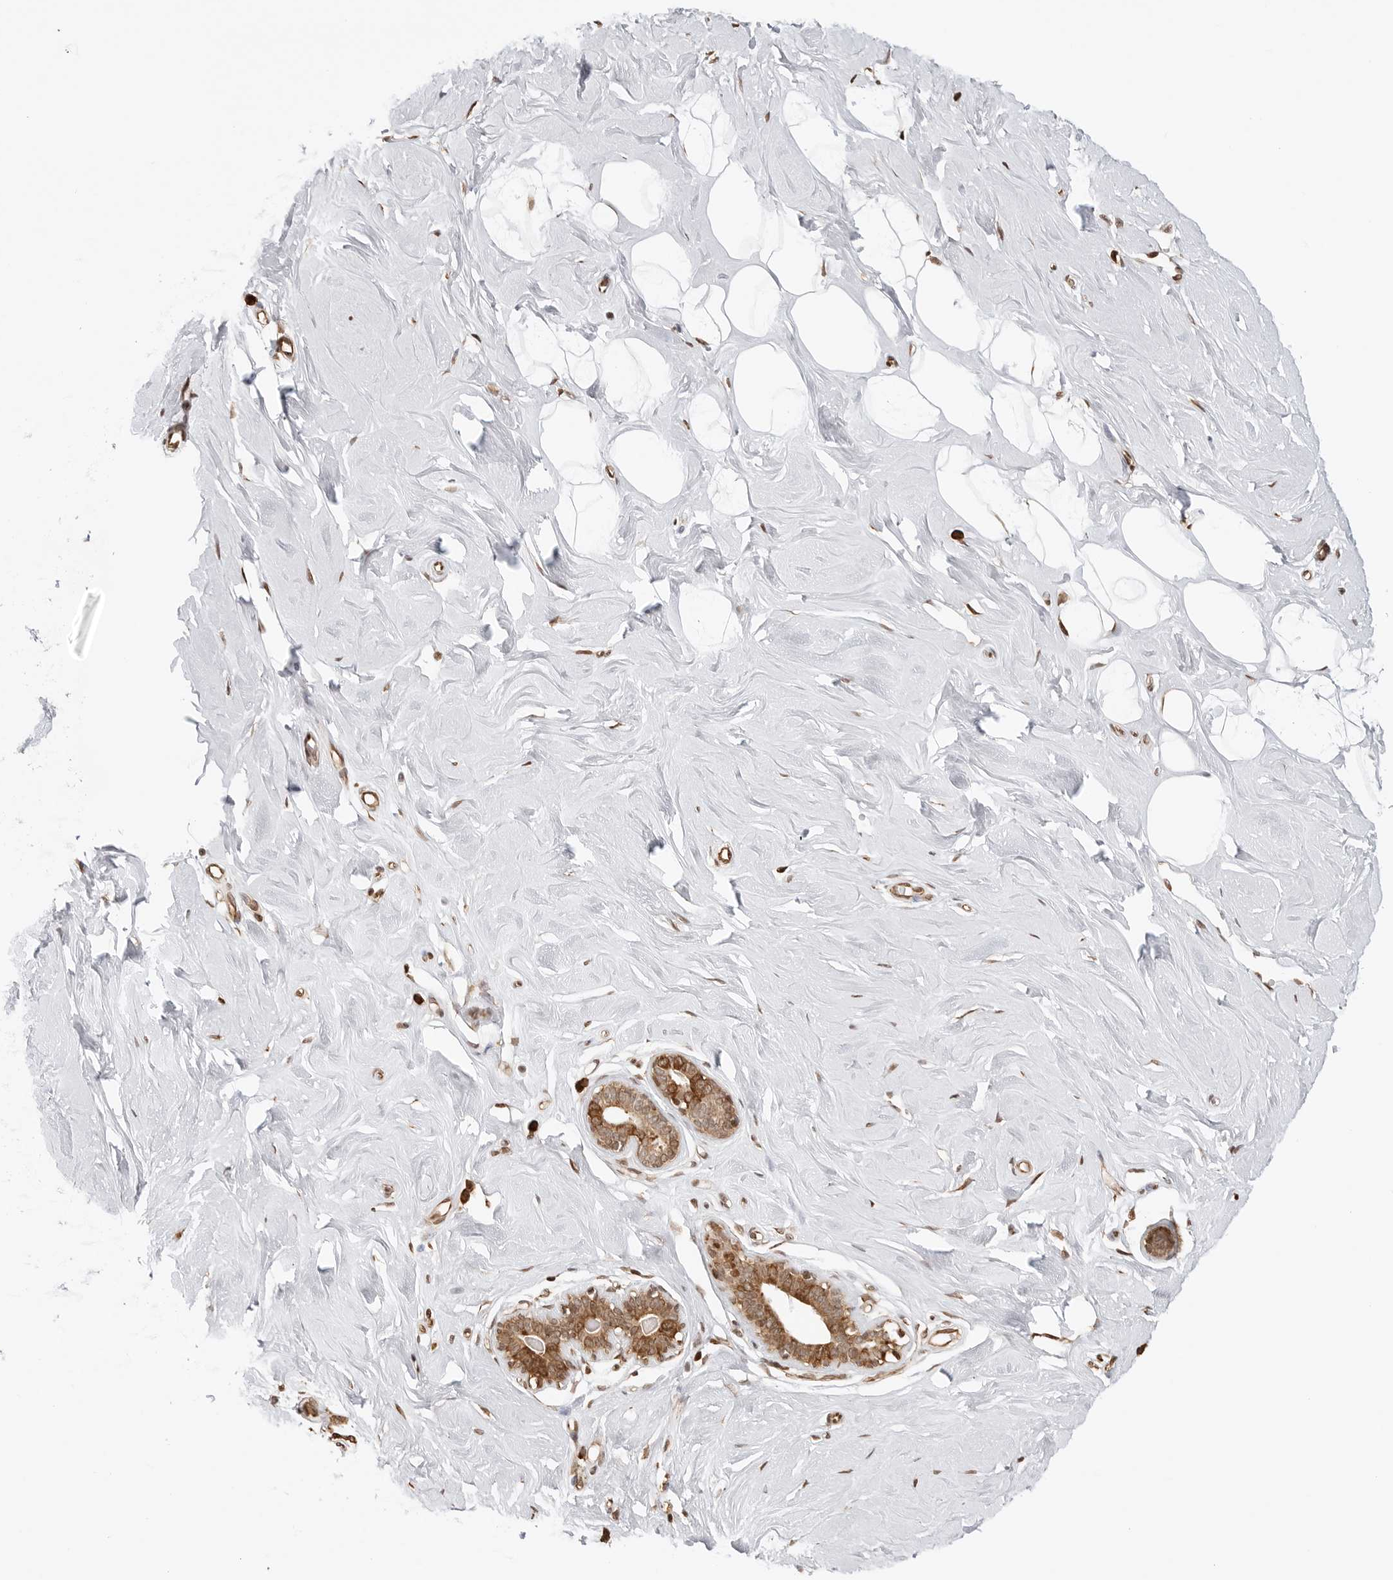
{"staining": {"intensity": "moderate", "quantity": ">75%", "location": "nuclear"}, "tissue": "breast", "cell_type": "Adipocytes", "image_type": "normal", "snomed": [{"axis": "morphology", "description": "Normal tissue, NOS"}, {"axis": "topography", "description": "Breast"}], "caption": "The image displays staining of unremarkable breast, revealing moderate nuclear protein staining (brown color) within adipocytes.", "gene": "FKBP14", "patient": {"sex": "female", "age": 23}}